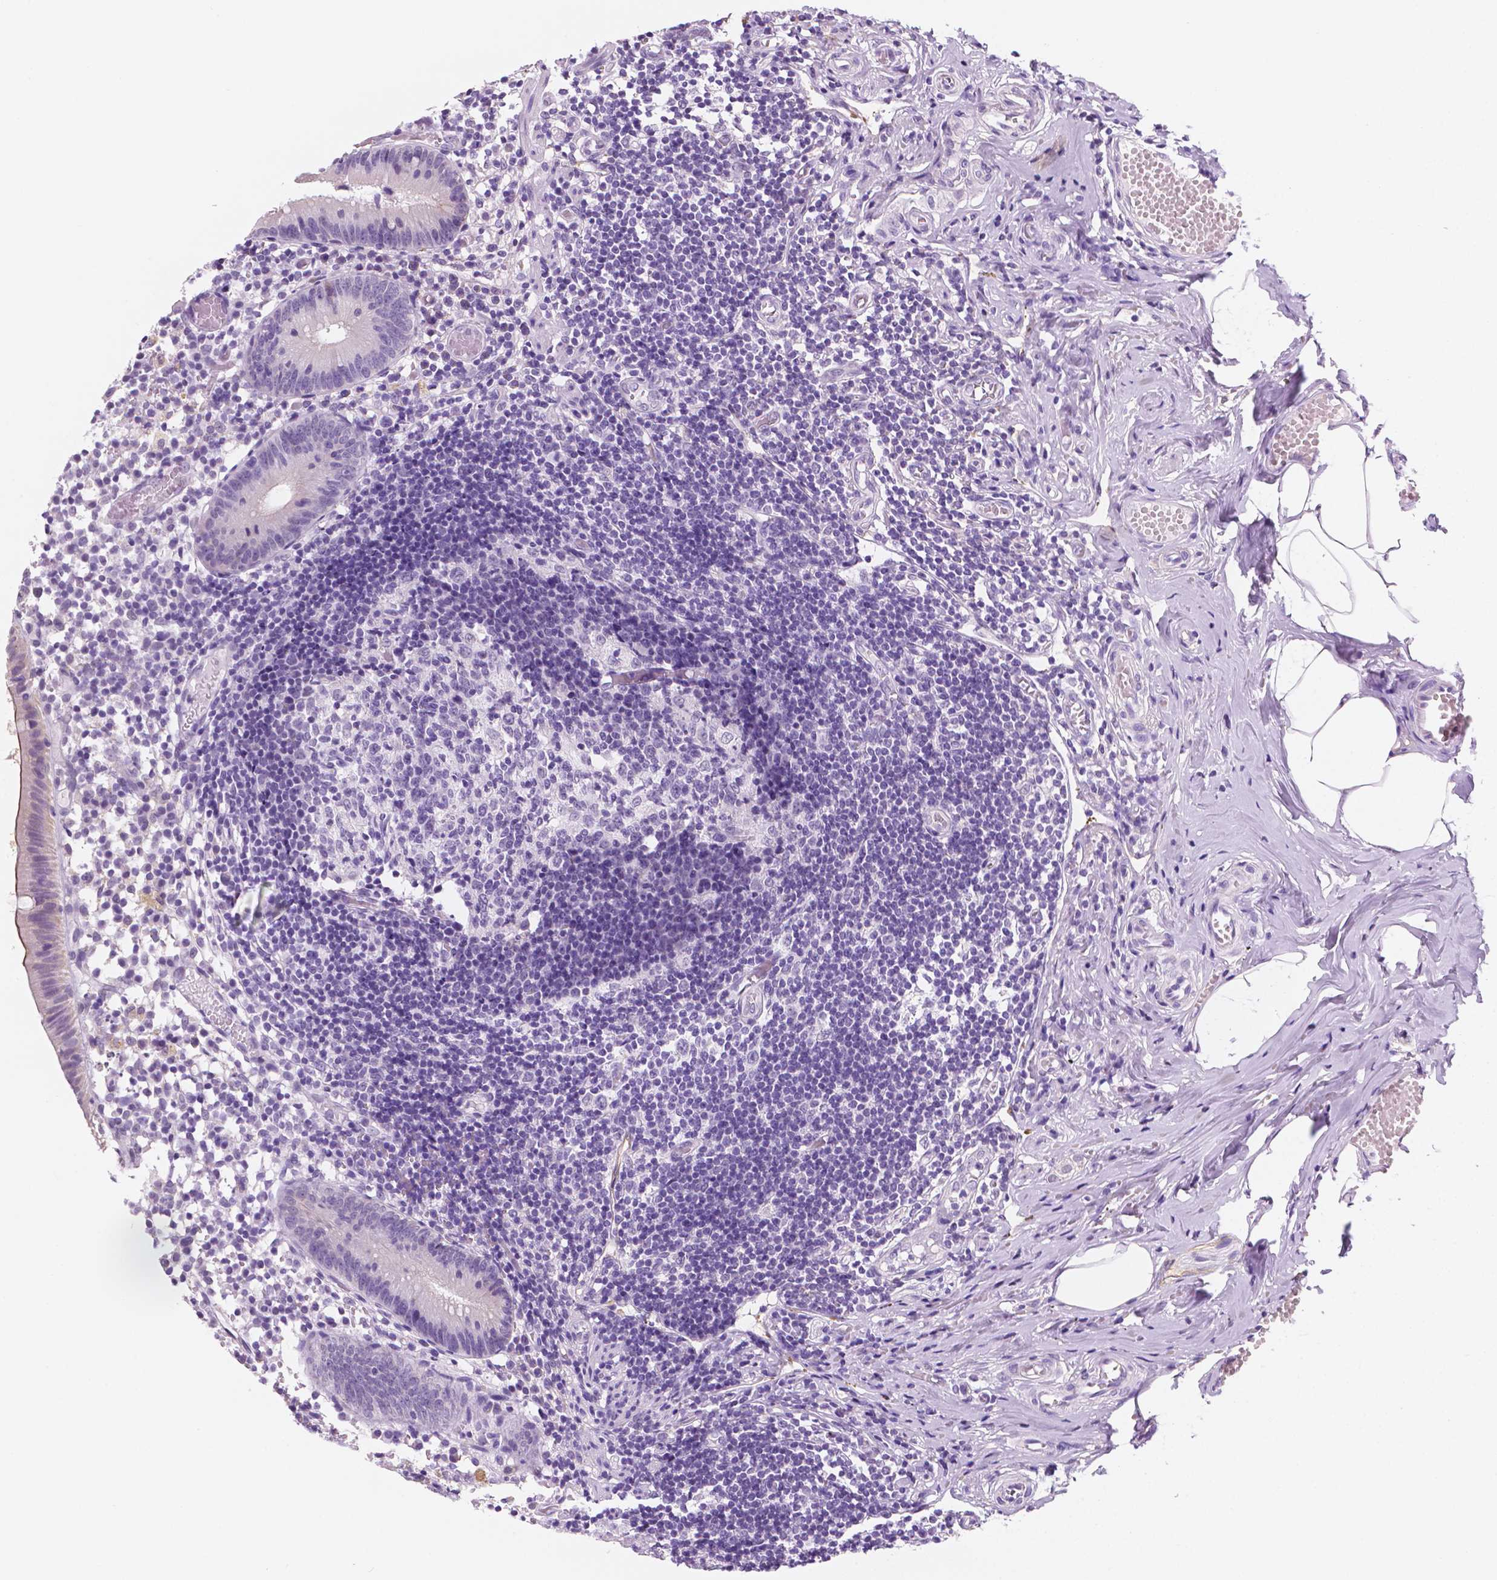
{"staining": {"intensity": "weak", "quantity": "<25%", "location": "cytoplasmic/membranous"}, "tissue": "appendix", "cell_type": "Glandular cells", "image_type": "normal", "snomed": [{"axis": "morphology", "description": "Normal tissue, NOS"}, {"axis": "topography", "description": "Appendix"}], "caption": "A micrograph of human appendix is negative for staining in glandular cells. The staining was performed using DAB (3,3'-diaminobenzidine) to visualize the protein expression in brown, while the nuclei were stained in blue with hematoxylin (Magnification: 20x).", "gene": "PPL", "patient": {"sex": "female", "age": 32}}